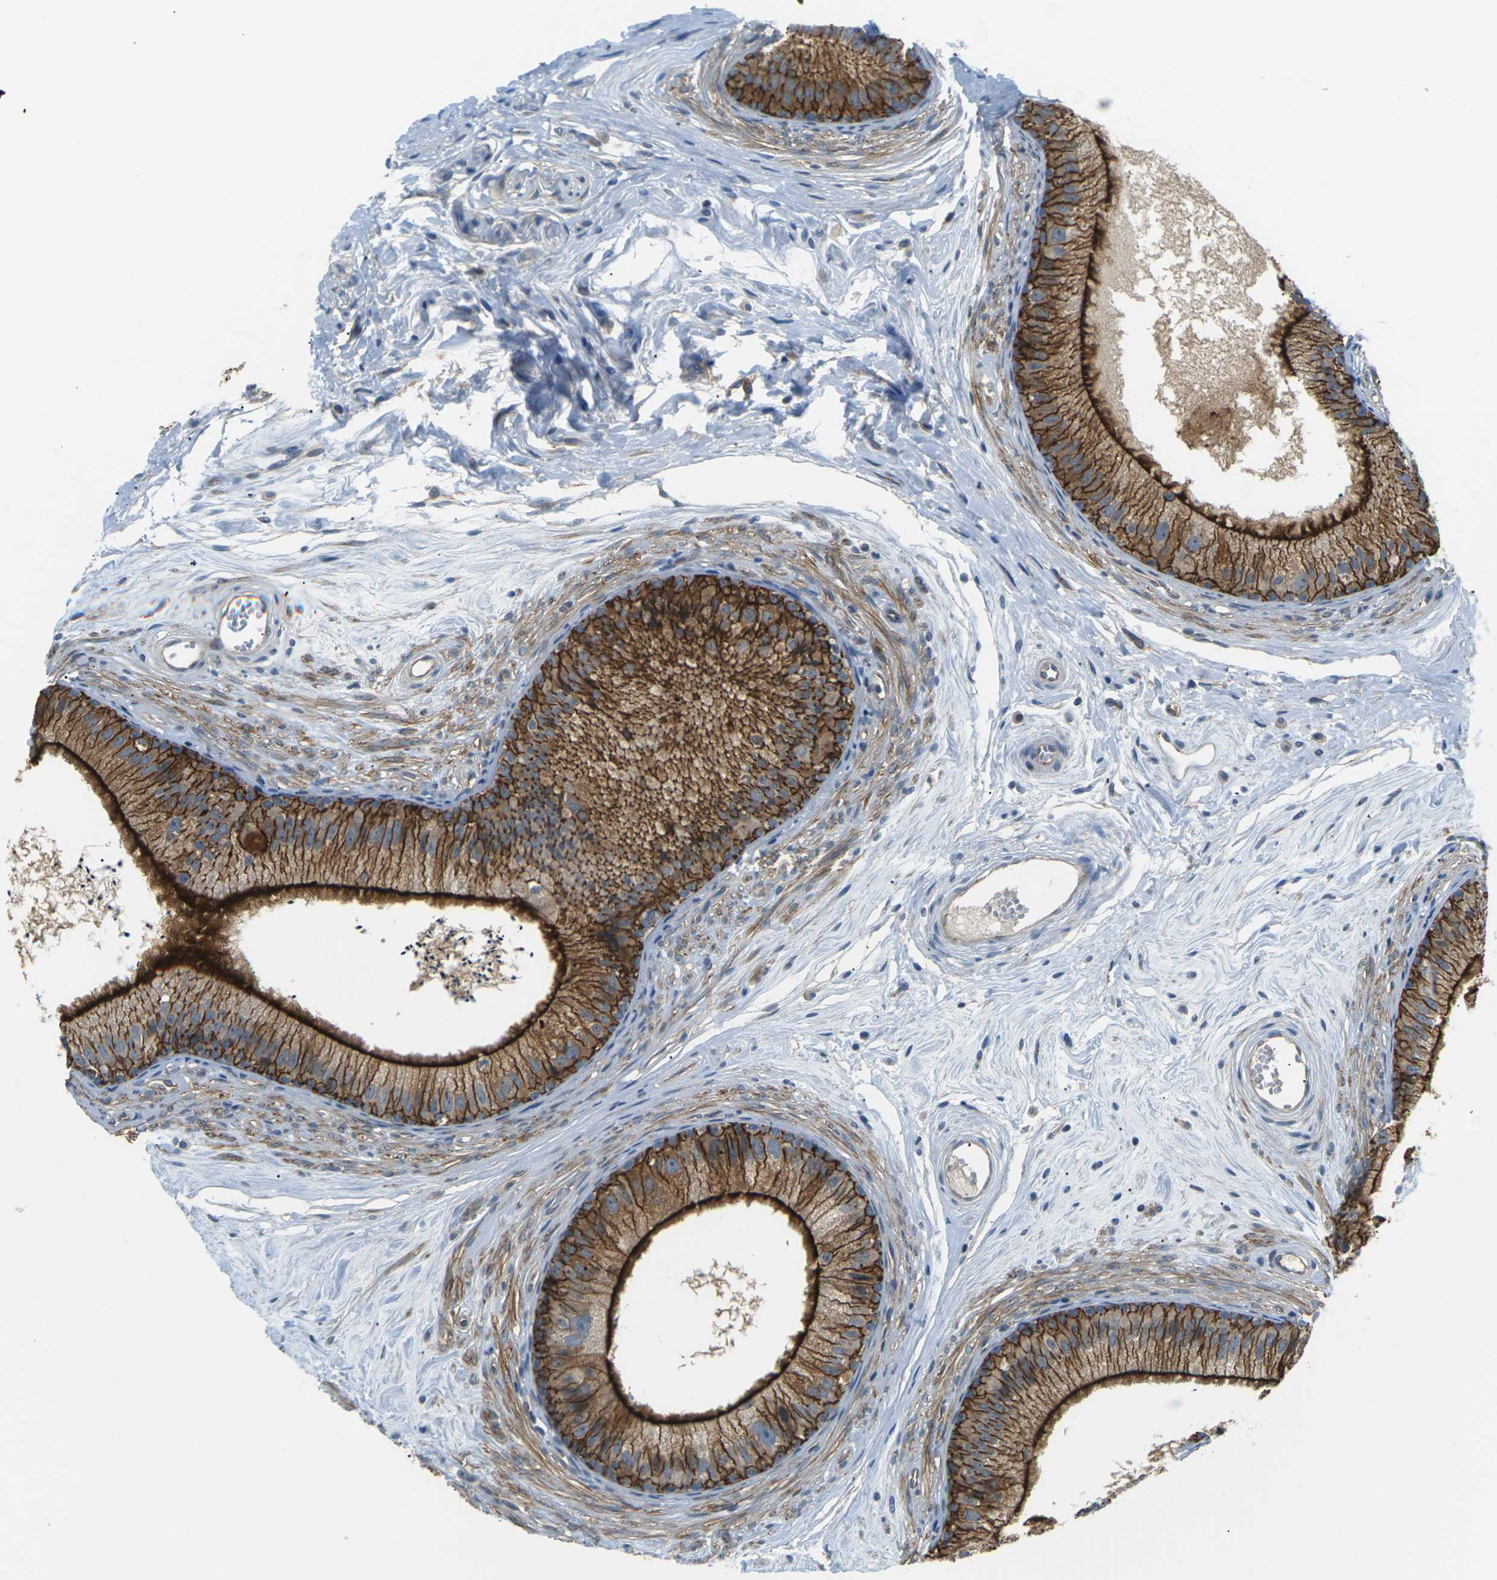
{"staining": {"intensity": "strong", "quantity": ">75%", "location": "cytoplasmic/membranous"}, "tissue": "epididymis", "cell_type": "Glandular cells", "image_type": "normal", "snomed": [{"axis": "morphology", "description": "Normal tissue, NOS"}, {"axis": "topography", "description": "Epididymis"}], "caption": "Protein analysis of benign epididymis demonstrates strong cytoplasmic/membranous expression in about >75% of glandular cells. (DAB IHC with brightfield microscopy, high magnification).", "gene": "SLC13A3", "patient": {"sex": "male", "age": 56}}